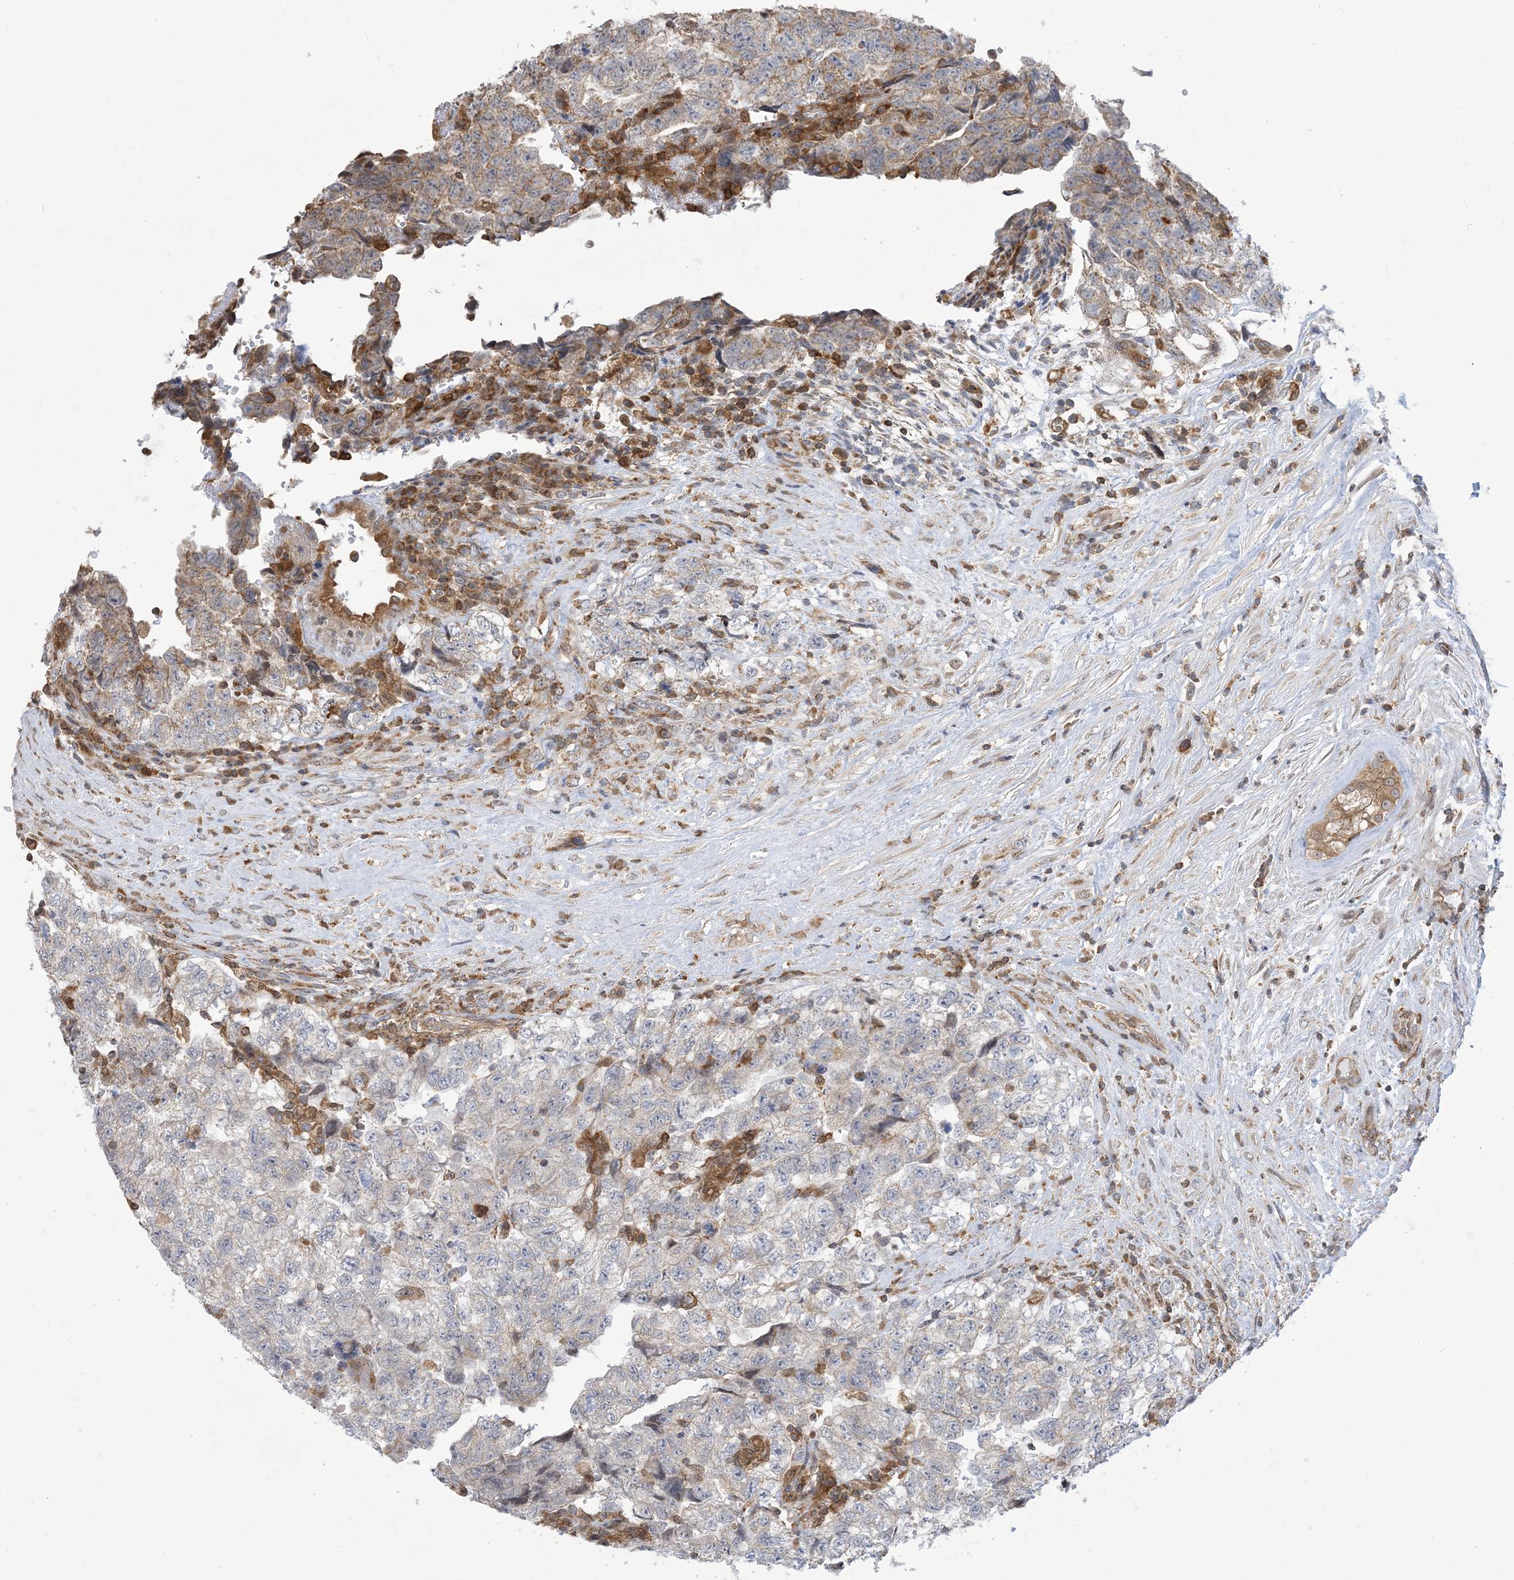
{"staining": {"intensity": "negative", "quantity": "none", "location": "none"}, "tissue": "testis cancer", "cell_type": "Tumor cells", "image_type": "cancer", "snomed": [{"axis": "morphology", "description": "Carcinoma, Embryonal, NOS"}, {"axis": "topography", "description": "Testis"}], "caption": "Immunohistochemistry (IHC) histopathology image of human testis cancer stained for a protein (brown), which shows no positivity in tumor cells.", "gene": "CASP4", "patient": {"sex": "male", "age": 36}}